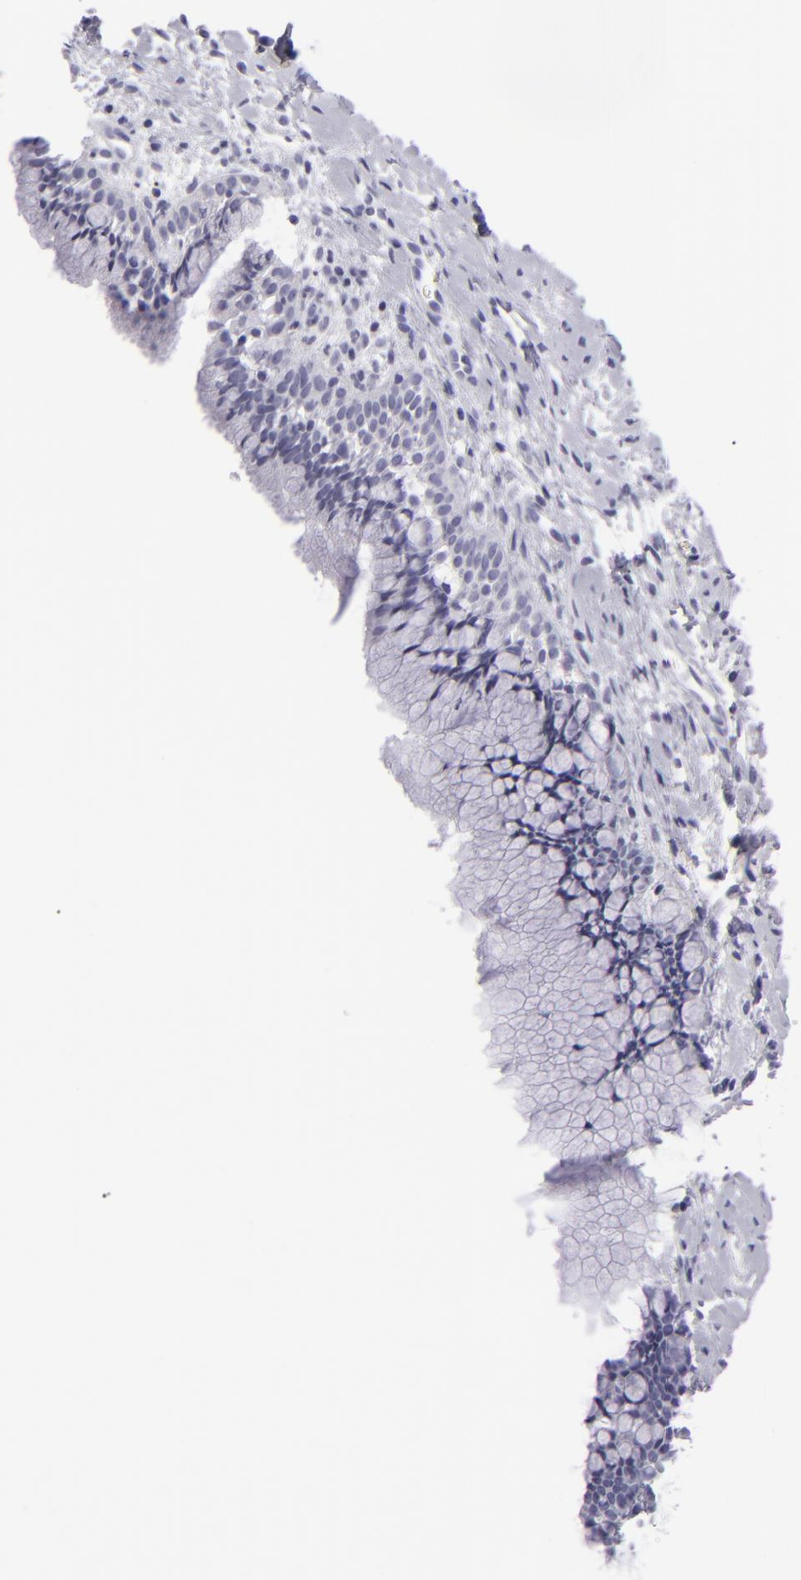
{"staining": {"intensity": "negative", "quantity": "none", "location": "none"}, "tissue": "cervix", "cell_type": "Glandular cells", "image_type": "normal", "snomed": [{"axis": "morphology", "description": "Normal tissue, NOS"}, {"axis": "topography", "description": "Cervix"}], "caption": "Immunohistochemistry (IHC) image of normal cervix stained for a protein (brown), which shows no positivity in glandular cells. The staining was performed using DAB to visualize the protein expression in brown, while the nuclei were stained in blue with hematoxylin (Magnification: 20x).", "gene": "PVALB", "patient": {"sex": "female", "age": 46}}